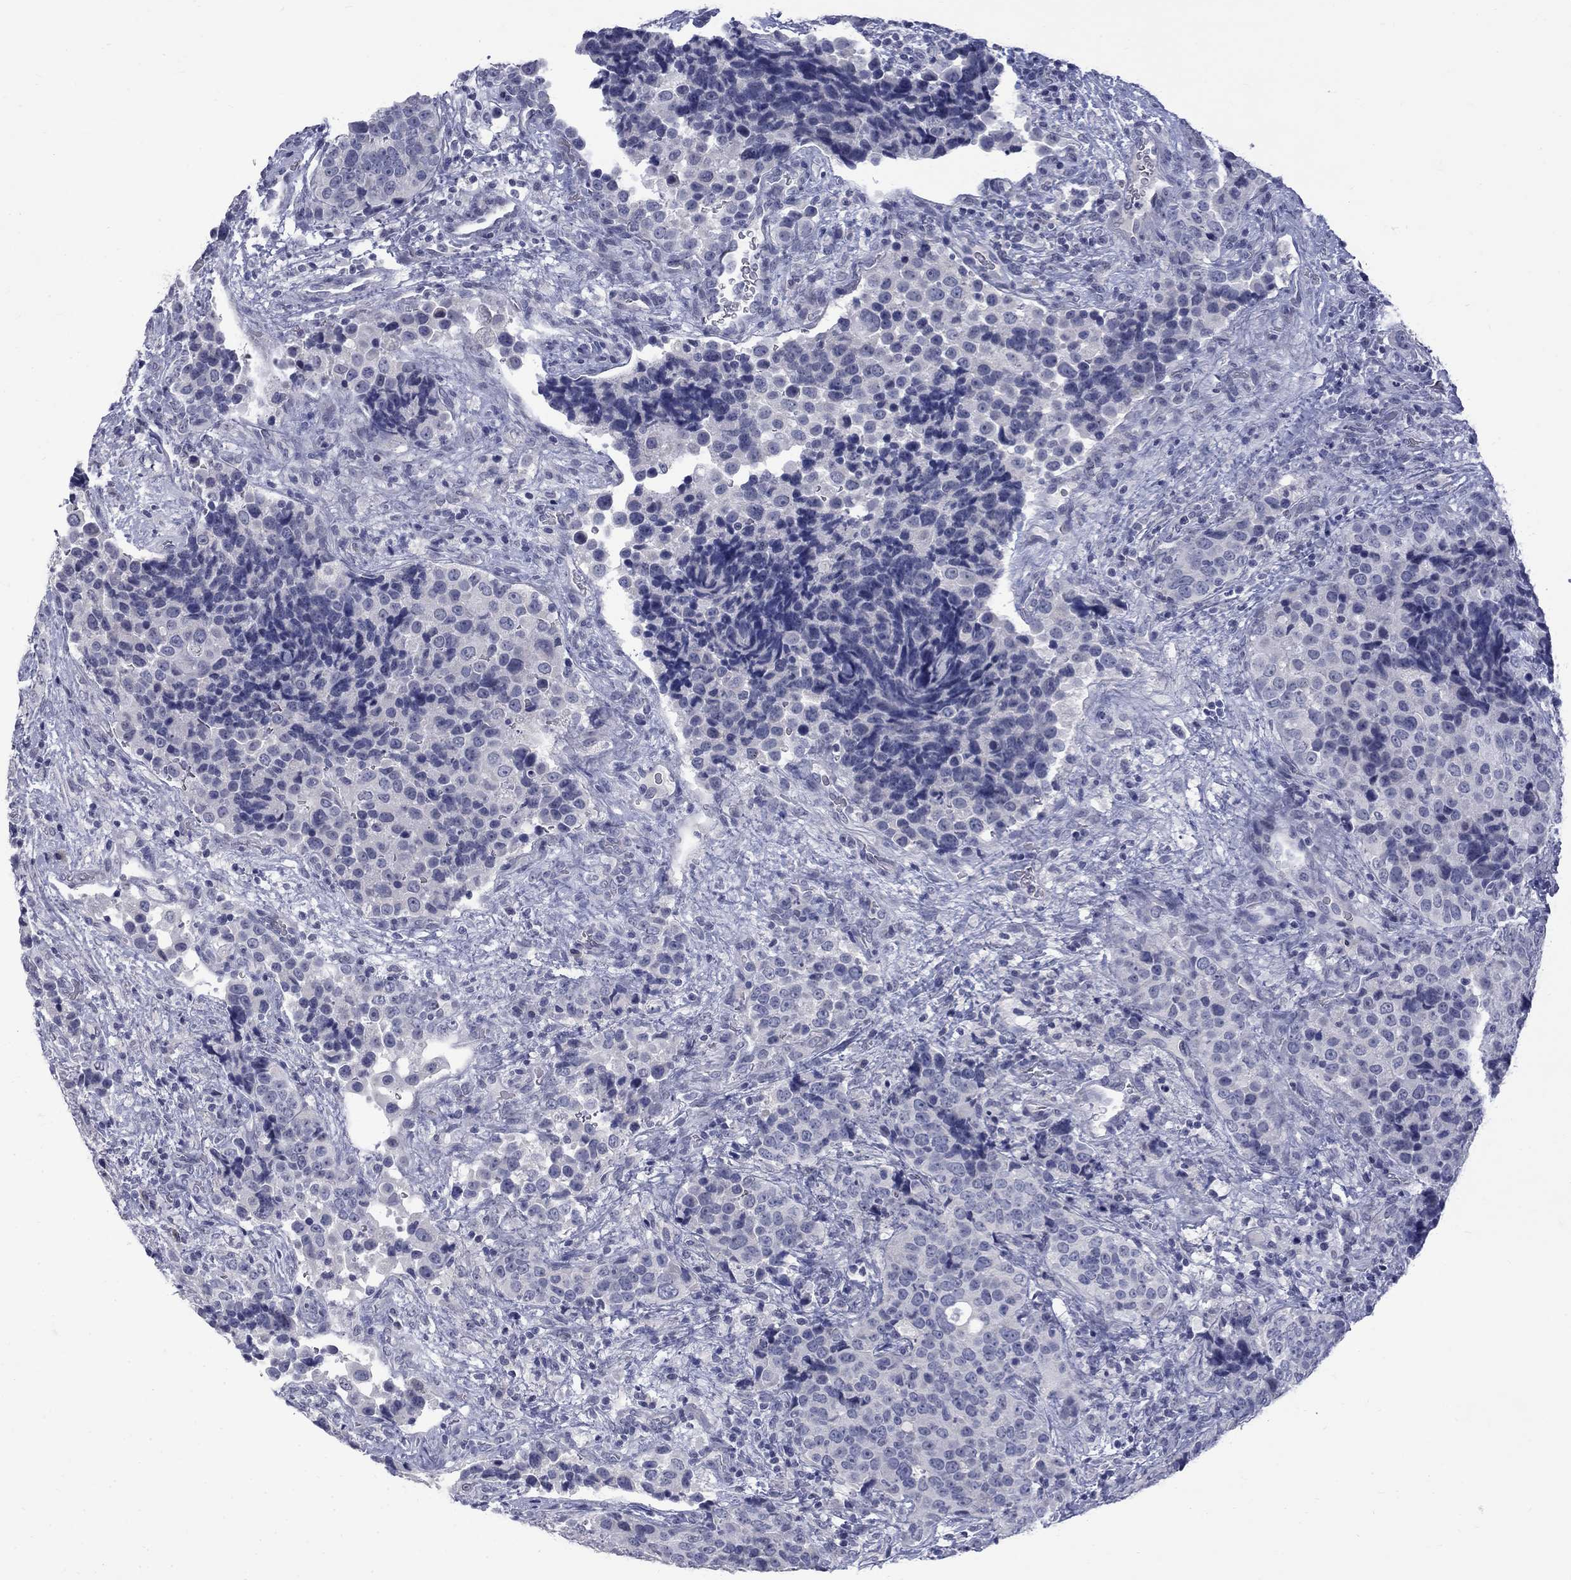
{"staining": {"intensity": "negative", "quantity": "none", "location": "none"}, "tissue": "urothelial cancer", "cell_type": "Tumor cells", "image_type": "cancer", "snomed": [{"axis": "morphology", "description": "Urothelial carcinoma, NOS"}, {"axis": "topography", "description": "Urinary bladder"}], "caption": "A photomicrograph of human transitional cell carcinoma is negative for staining in tumor cells.", "gene": "CTNND2", "patient": {"sex": "male", "age": 52}}